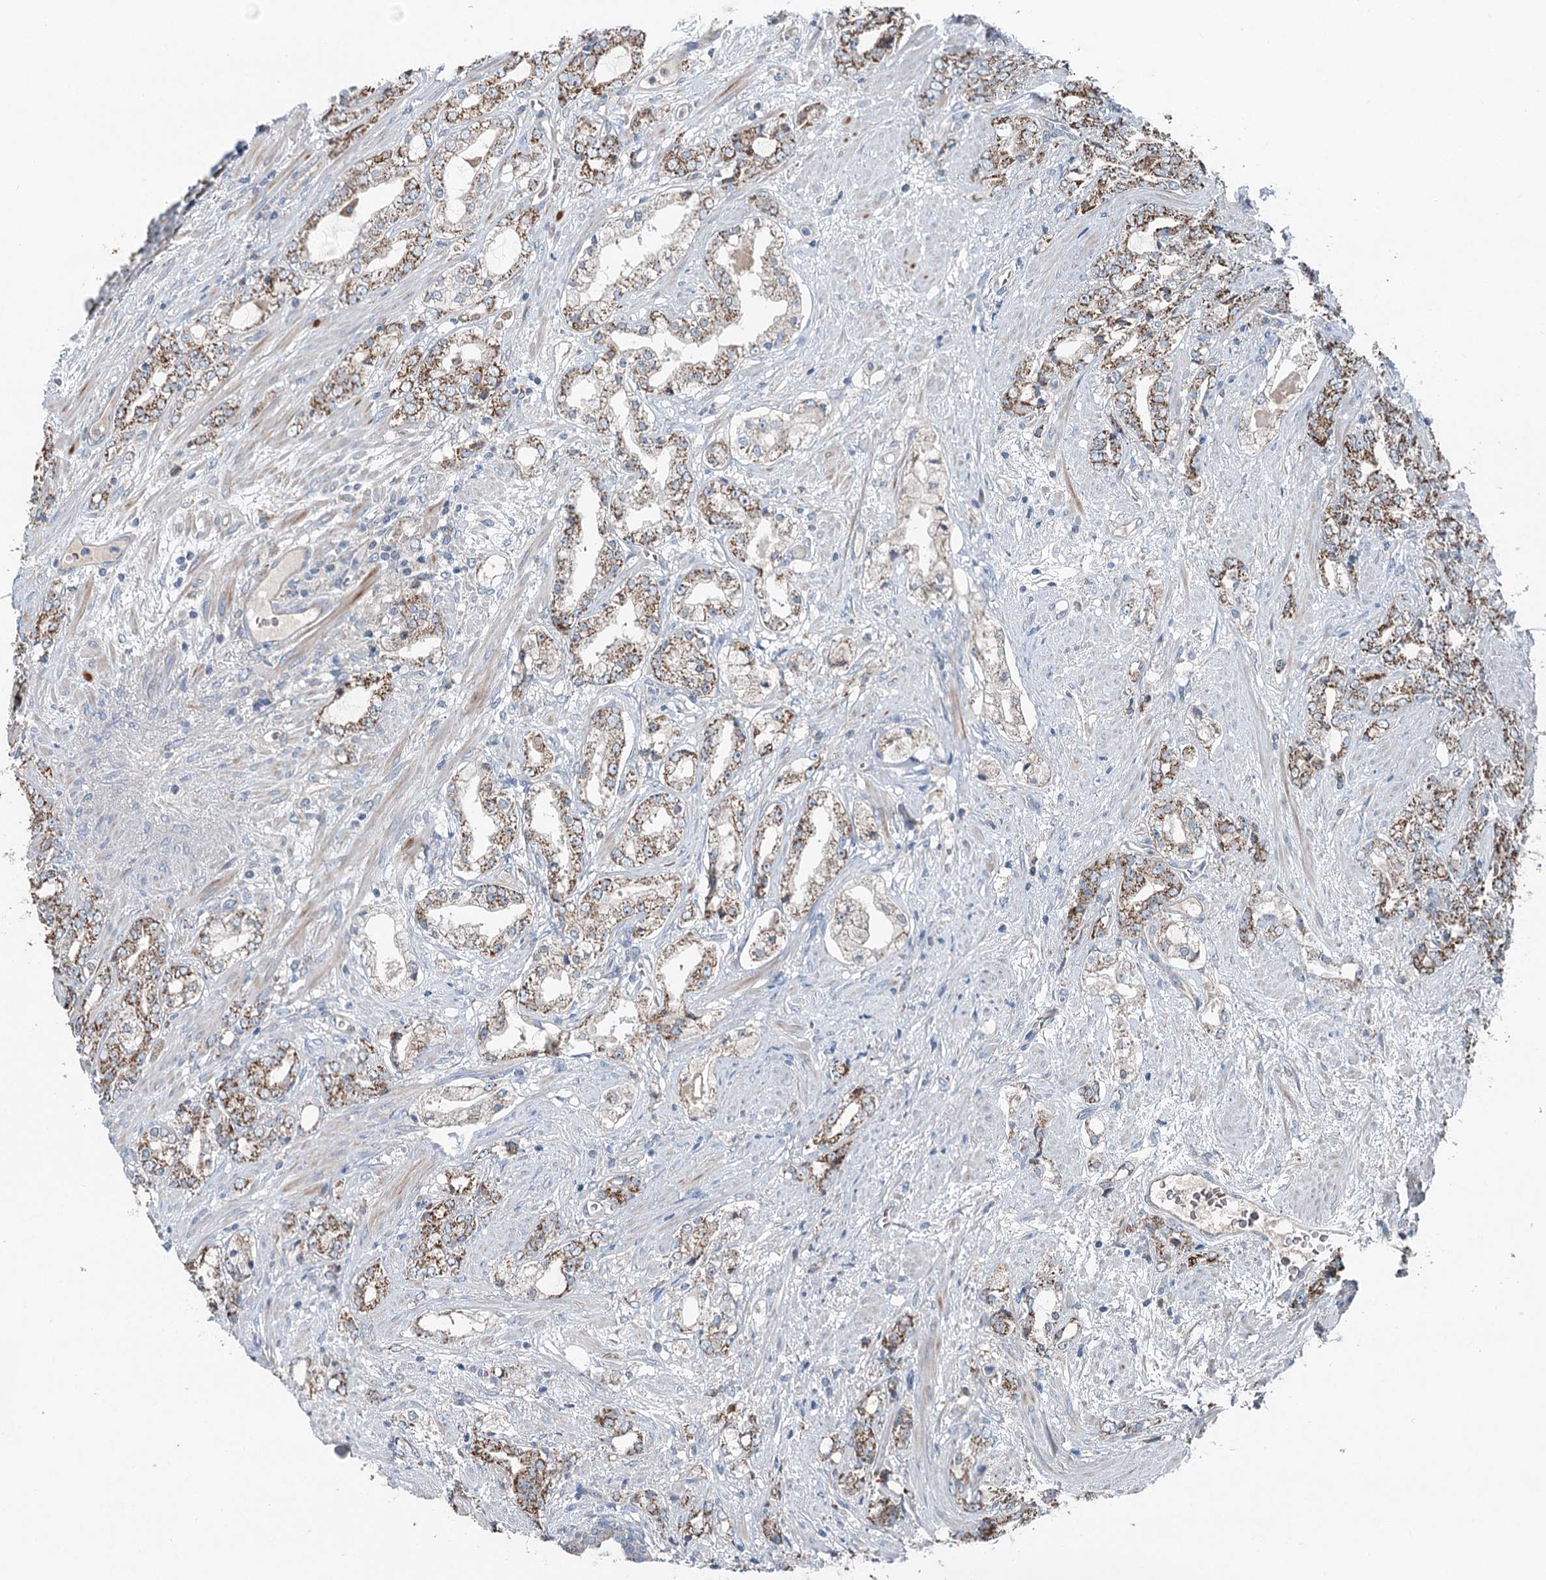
{"staining": {"intensity": "moderate", "quantity": ">75%", "location": "cytoplasmic/membranous"}, "tissue": "prostate cancer", "cell_type": "Tumor cells", "image_type": "cancer", "snomed": [{"axis": "morphology", "description": "Adenocarcinoma, High grade"}, {"axis": "topography", "description": "Prostate"}], "caption": "Approximately >75% of tumor cells in prostate cancer demonstrate moderate cytoplasmic/membranous protein staining as visualized by brown immunohistochemical staining.", "gene": "CHCHD5", "patient": {"sex": "male", "age": 64}}